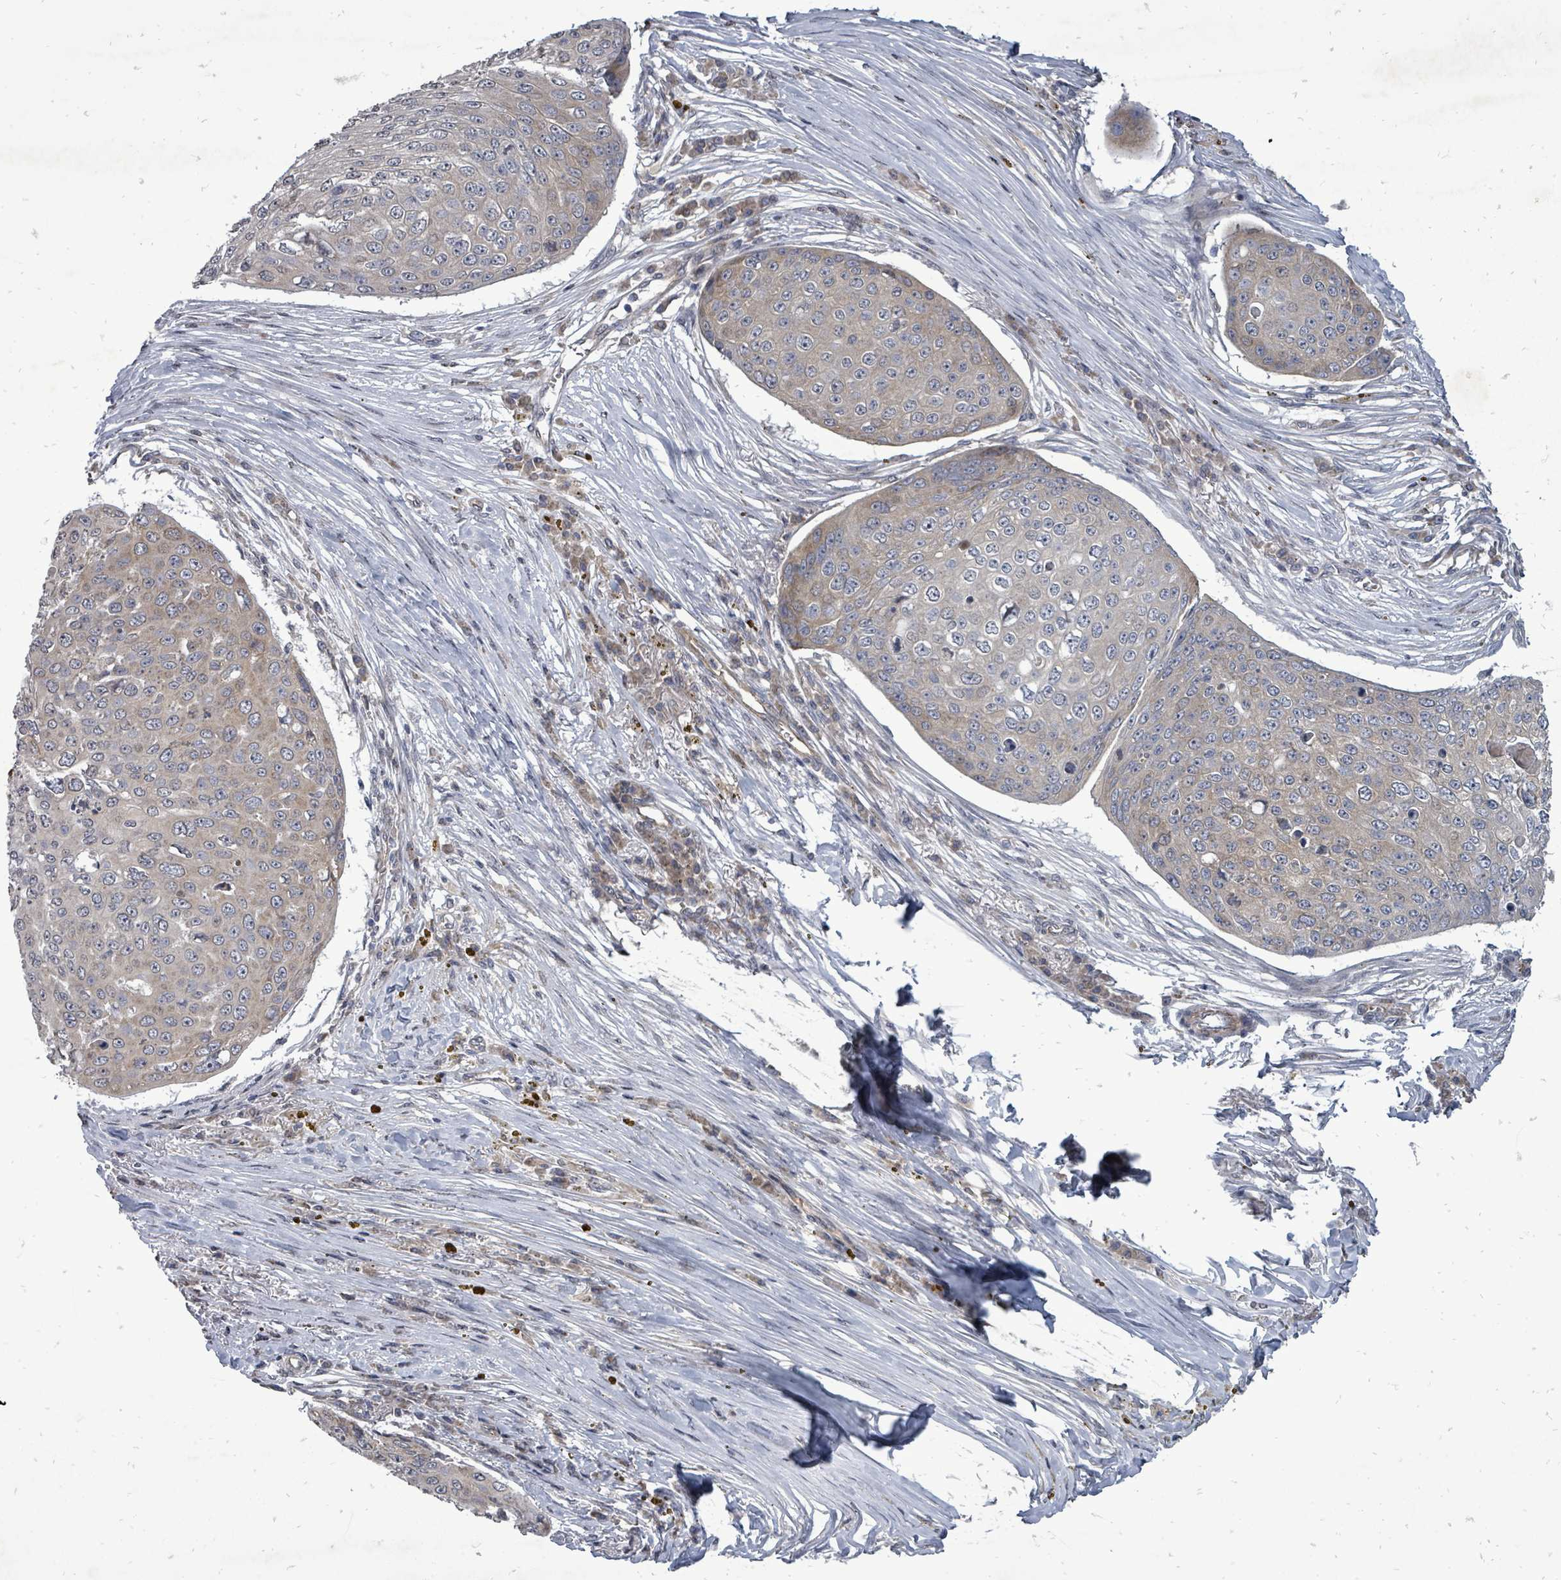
{"staining": {"intensity": "weak", "quantity": "25%-75%", "location": "cytoplasmic/membranous"}, "tissue": "skin cancer", "cell_type": "Tumor cells", "image_type": "cancer", "snomed": [{"axis": "morphology", "description": "Squamous cell carcinoma, NOS"}, {"axis": "topography", "description": "Skin"}], "caption": "Immunohistochemical staining of human skin cancer (squamous cell carcinoma) displays low levels of weak cytoplasmic/membranous protein expression in approximately 25%-75% of tumor cells.", "gene": "RALGAPB", "patient": {"sex": "male", "age": 71}}